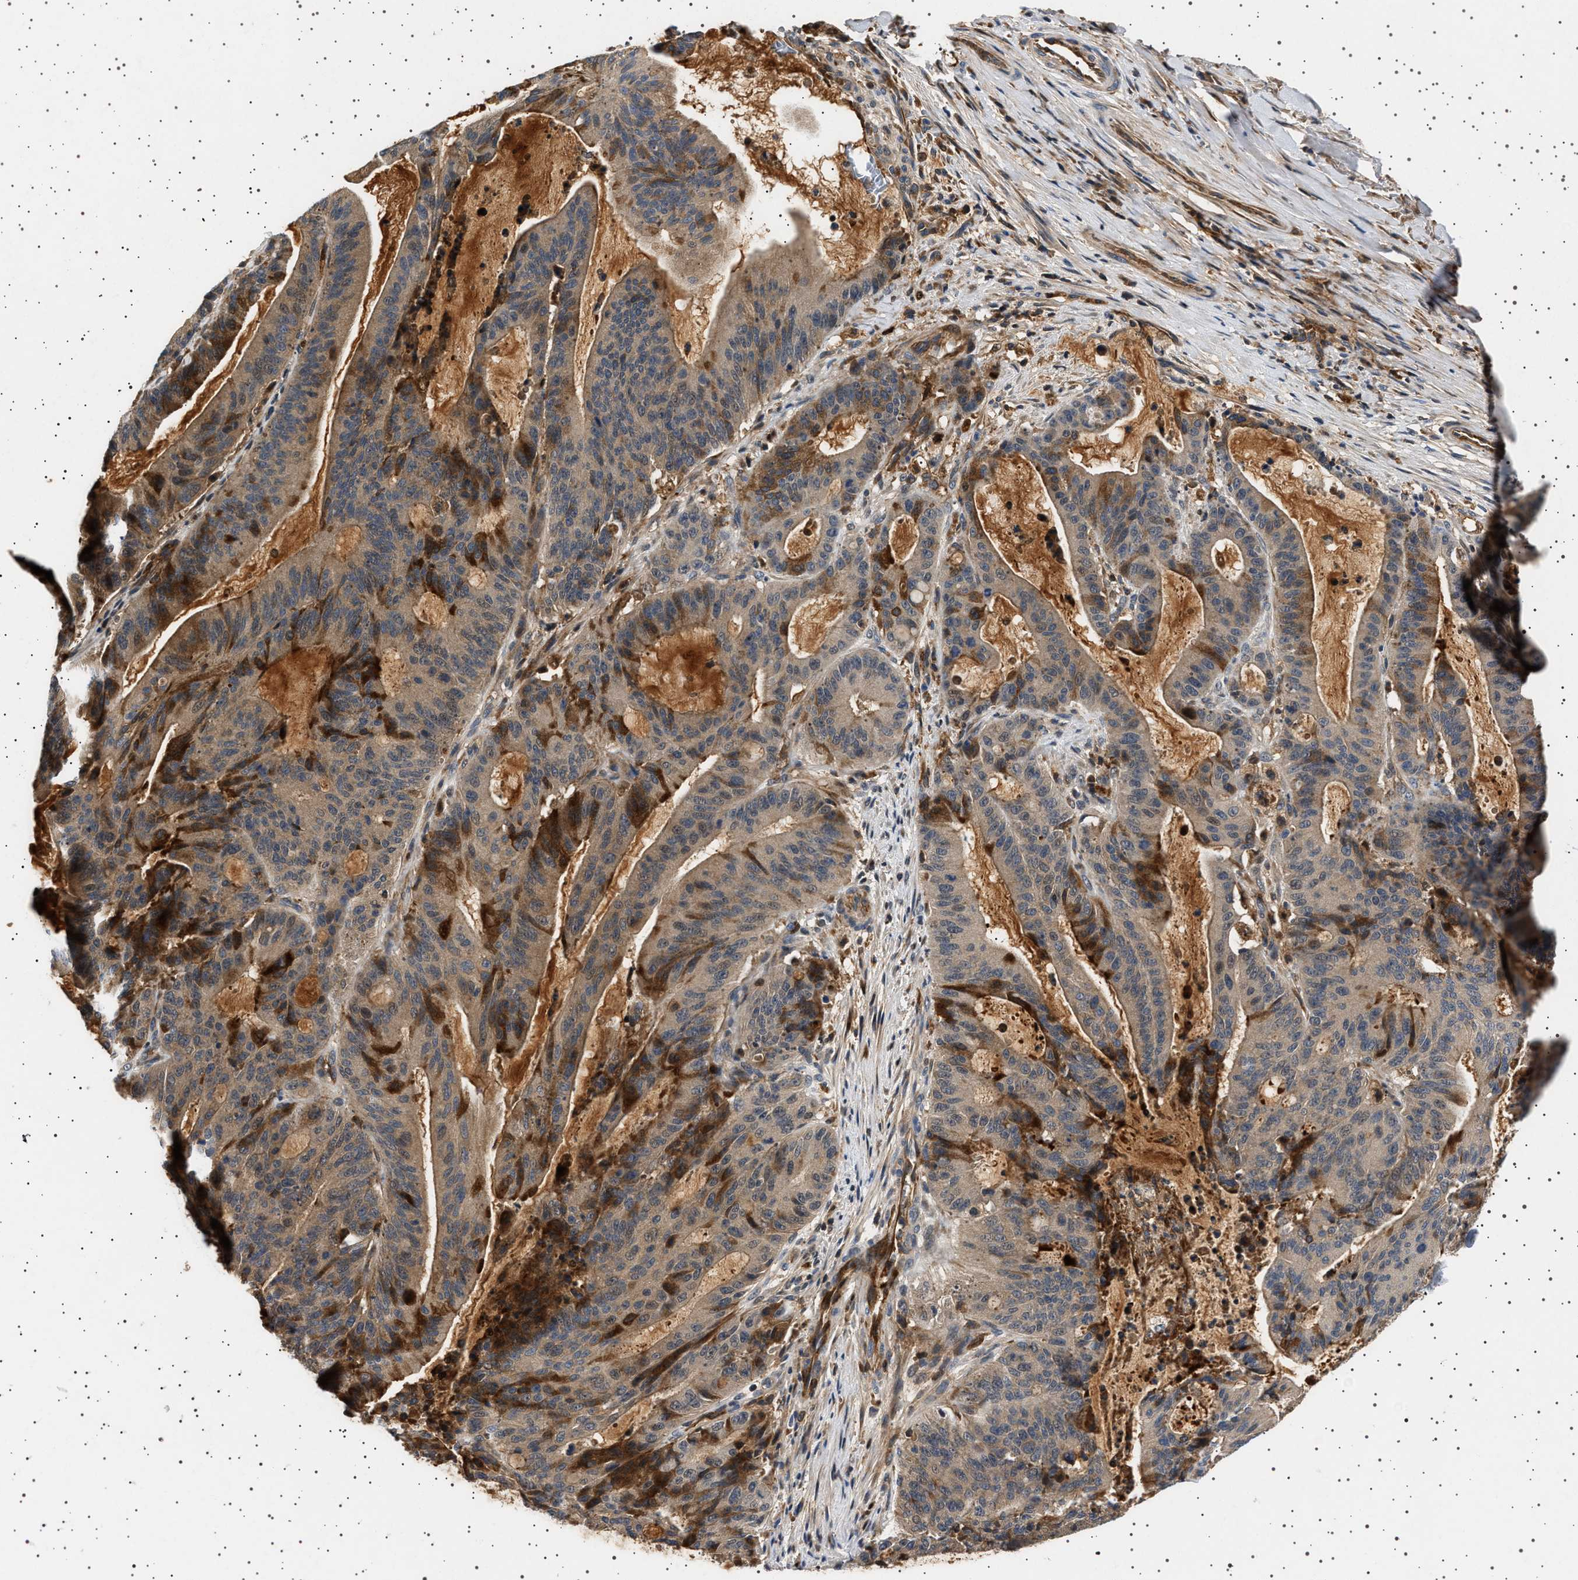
{"staining": {"intensity": "moderate", "quantity": "25%-75%", "location": "cytoplasmic/membranous"}, "tissue": "liver cancer", "cell_type": "Tumor cells", "image_type": "cancer", "snomed": [{"axis": "morphology", "description": "Normal tissue, NOS"}, {"axis": "morphology", "description": "Cholangiocarcinoma"}, {"axis": "topography", "description": "Liver"}, {"axis": "topography", "description": "Peripheral nerve tissue"}], "caption": "Moderate cytoplasmic/membranous positivity for a protein is appreciated in approximately 25%-75% of tumor cells of liver cancer using IHC.", "gene": "FICD", "patient": {"sex": "female", "age": 73}}